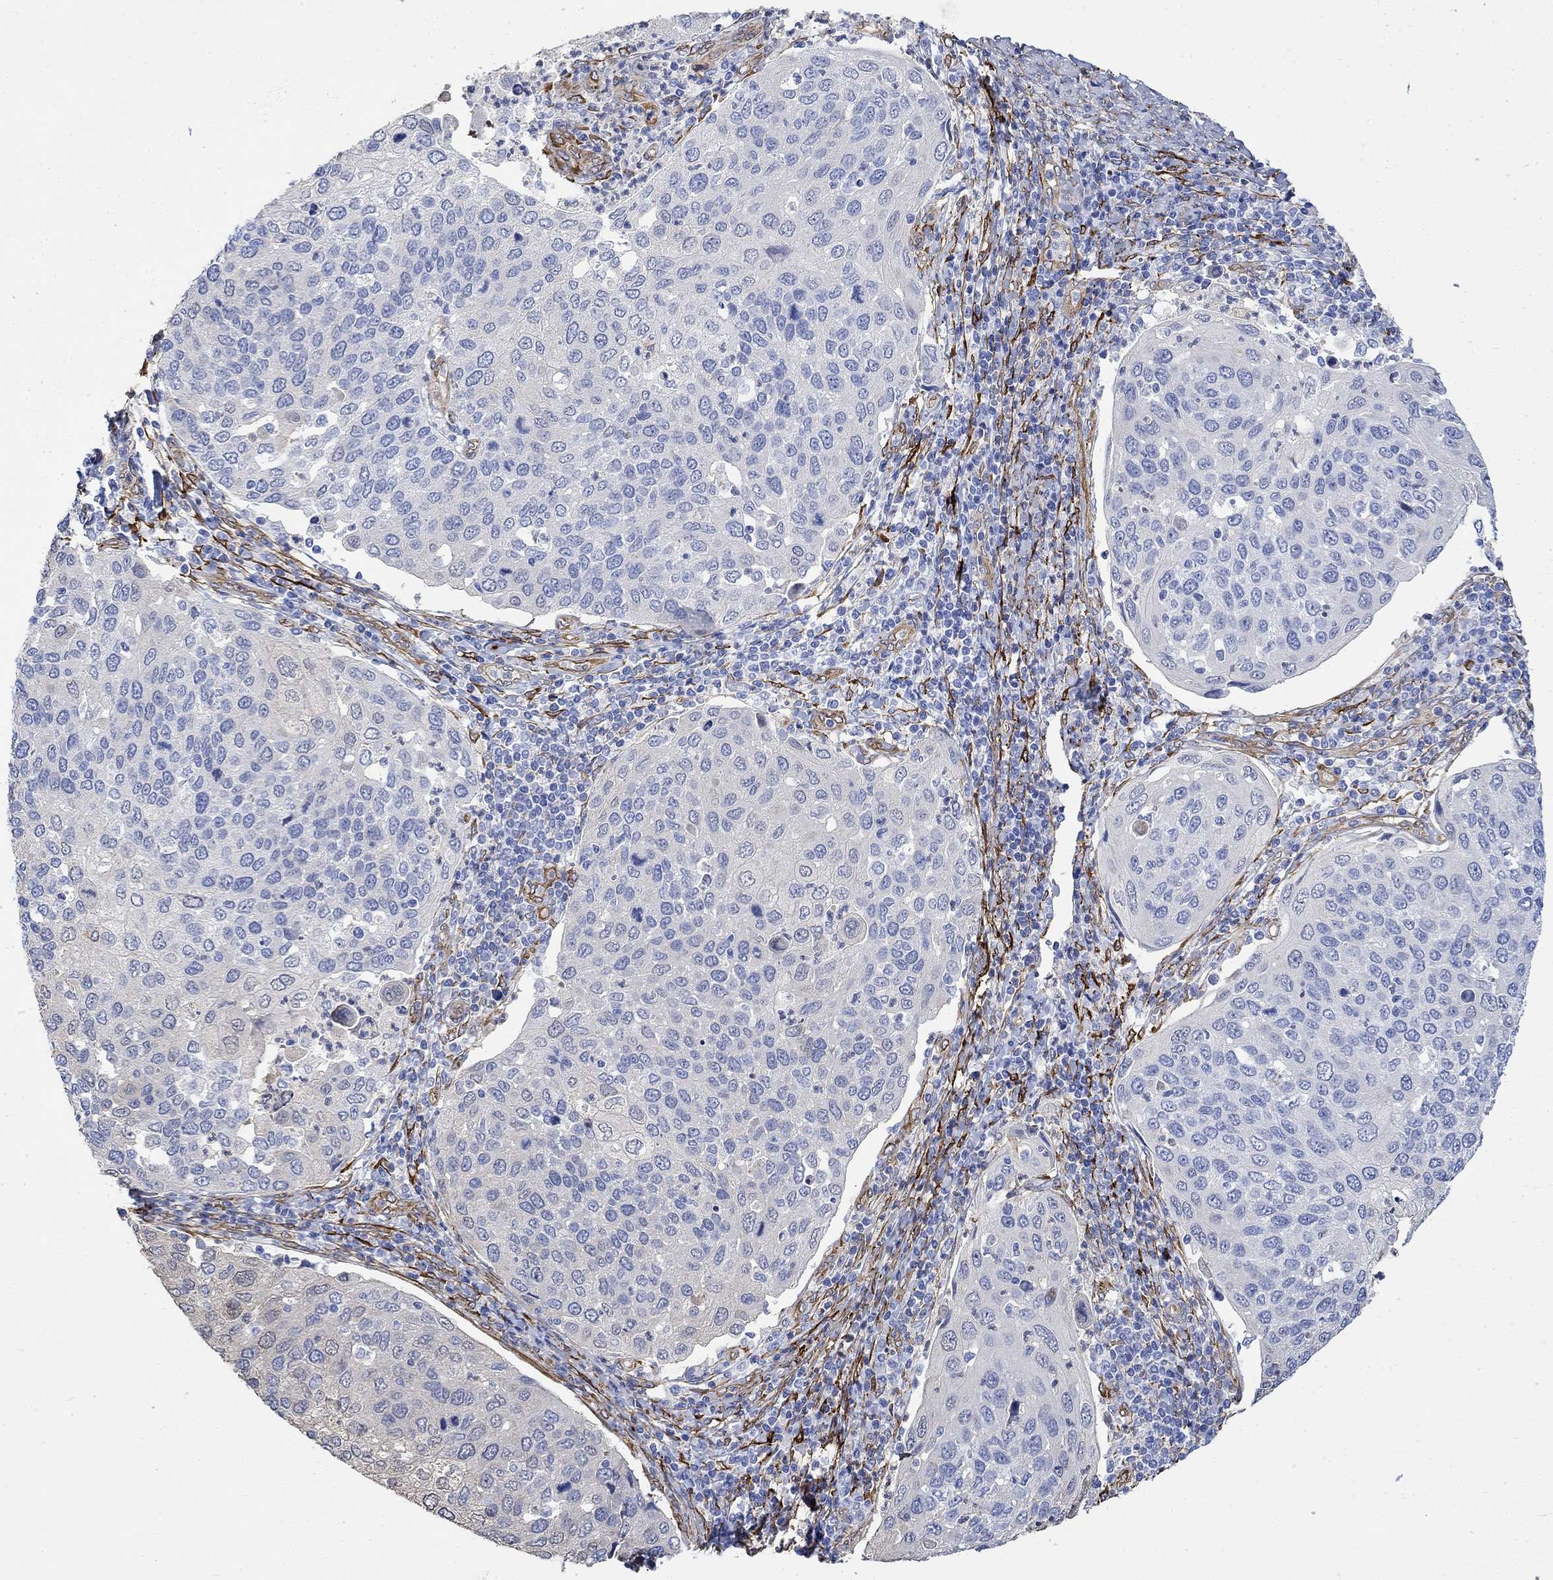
{"staining": {"intensity": "negative", "quantity": "none", "location": "none"}, "tissue": "cervical cancer", "cell_type": "Tumor cells", "image_type": "cancer", "snomed": [{"axis": "morphology", "description": "Squamous cell carcinoma, NOS"}, {"axis": "topography", "description": "Cervix"}], "caption": "Tumor cells are negative for brown protein staining in cervical cancer. The staining is performed using DAB brown chromogen with nuclei counter-stained in using hematoxylin.", "gene": "TGM2", "patient": {"sex": "female", "age": 54}}